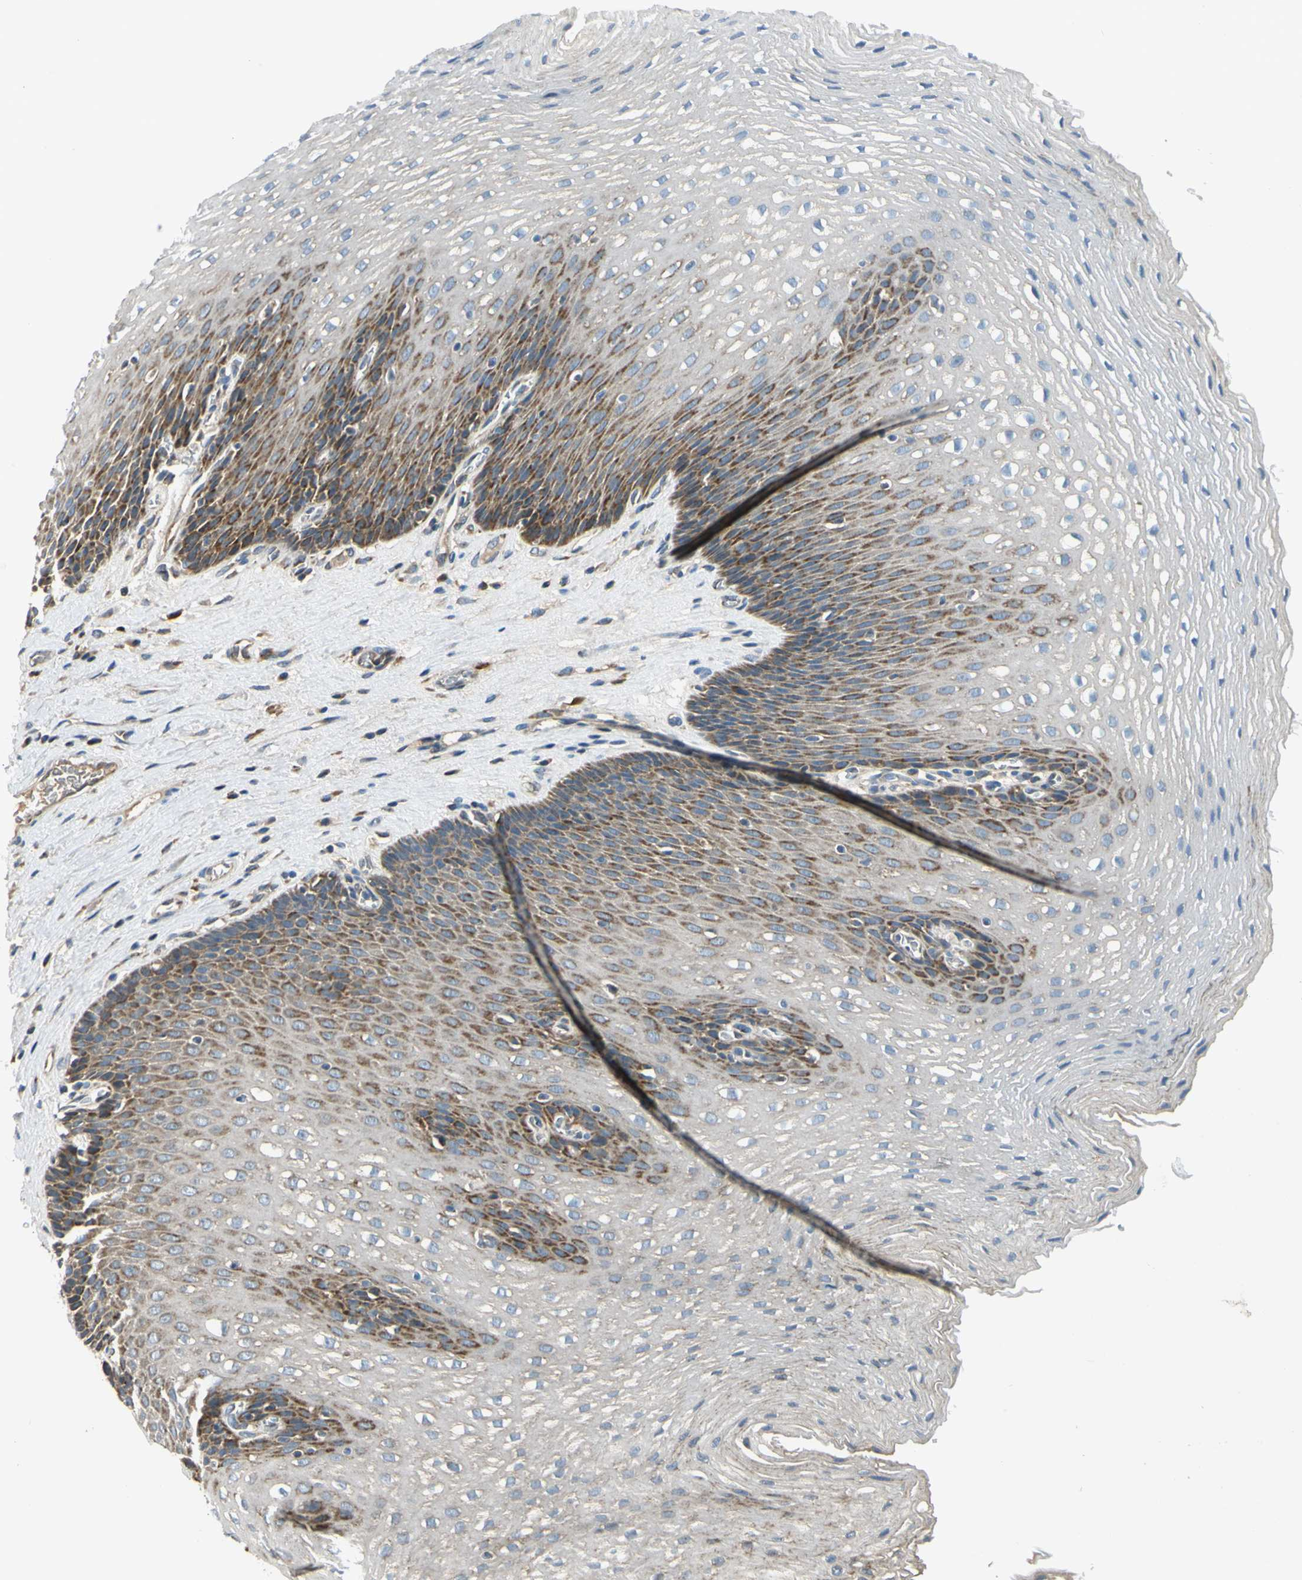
{"staining": {"intensity": "moderate", "quantity": "25%-75%", "location": "cytoplasmic/membranous"}, "tissue": "esophagus", "cell_type": "Squamous epithelial cells", "image_type": "normal", "snomed": [{"axis": "morphology", "description": "Normal tissue, NOS"}, {"axis": "topography", "description": "Esophagus"}], "caption": "Squamous epithelial cells exhibit moderate cytoplasmic/membranous staining in about 25%-75% of cells in unremarkable esophagus.", "gene": "NPHP3", "patient": {"sex": "male", "age": 48}}